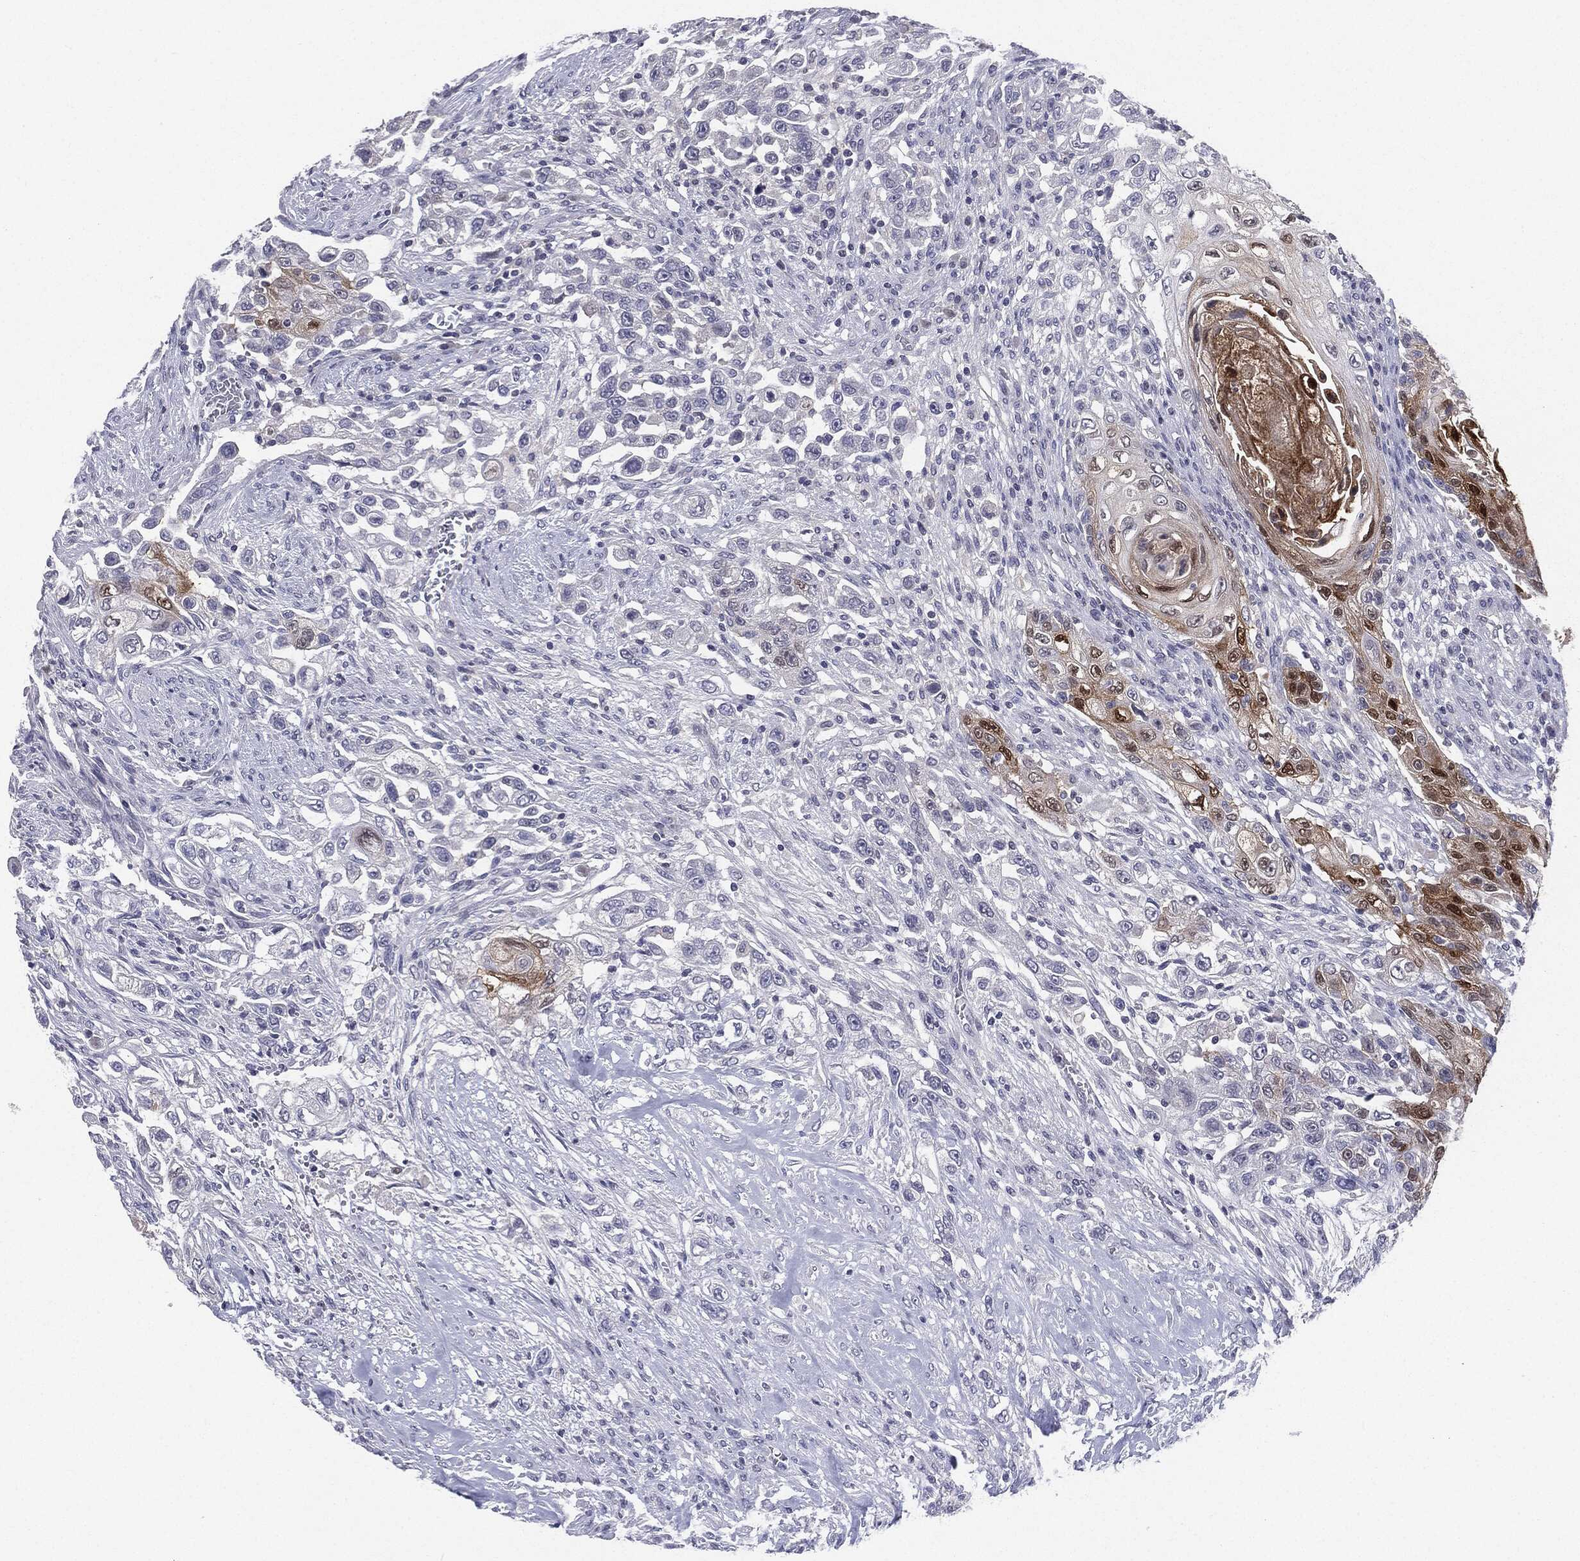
{"staining": {"intensity": "moderate", "quantity": "<25%", "location": "cytoplasmic/membranous,nuclear"}, "tissue": "urothelial cancer", "cell_type": "Tumor cells", "image_type": "cancer", "snomed": [{"axis": "morphology", "description": "Urothelial carcinoma, High grade"}, {"axis": "topography", "description": "Urinary bladder"}], "caption": "Immunohistochemical staining of human urothelial carcinoma (high-grade) displays moderate cytoplasmic/membranous and nuclear protein expression in about <25% of tumor cells. Nuclei are stained in blue.", "gene": "SERPINB4", "patient": {"sex": "female", "age": 56}}